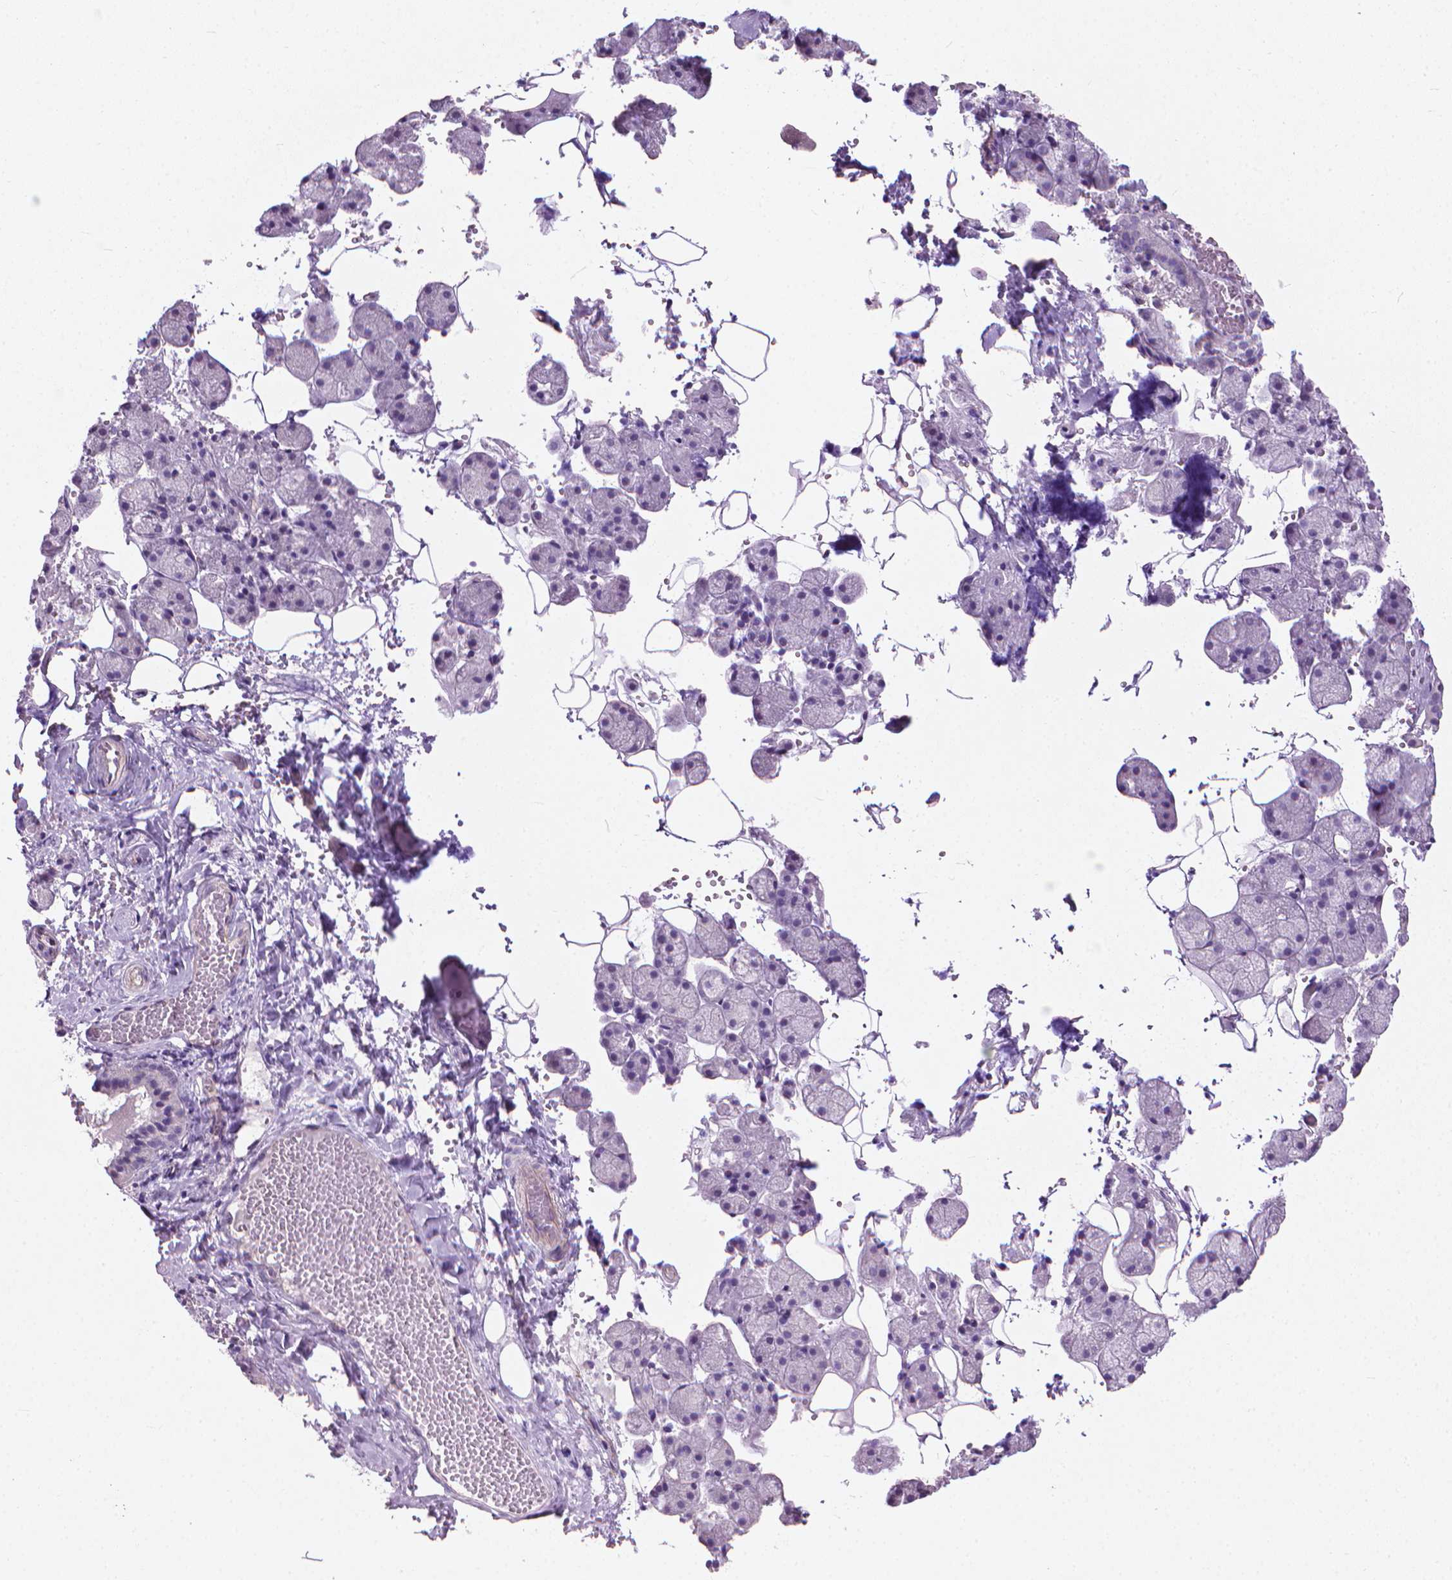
{"staining": {"intensity": "negative", "quantity": "none", "location": "none"}, "tissue": "salivary gland", "cell_type": "Glandular cells", "image_type": "normal", "snomed": [{"axis": "morphology", "description": "Normal tissue, NOS"}, {"axis": "topography", "description": "Salivary gland"}], "caption": "IHC histopathology image of benign human salivary gland stained for a protein (brown), which displays no expression in glandular cells.", "gene": "KRT73", "patient": {"sex": "male", "age": 38}}